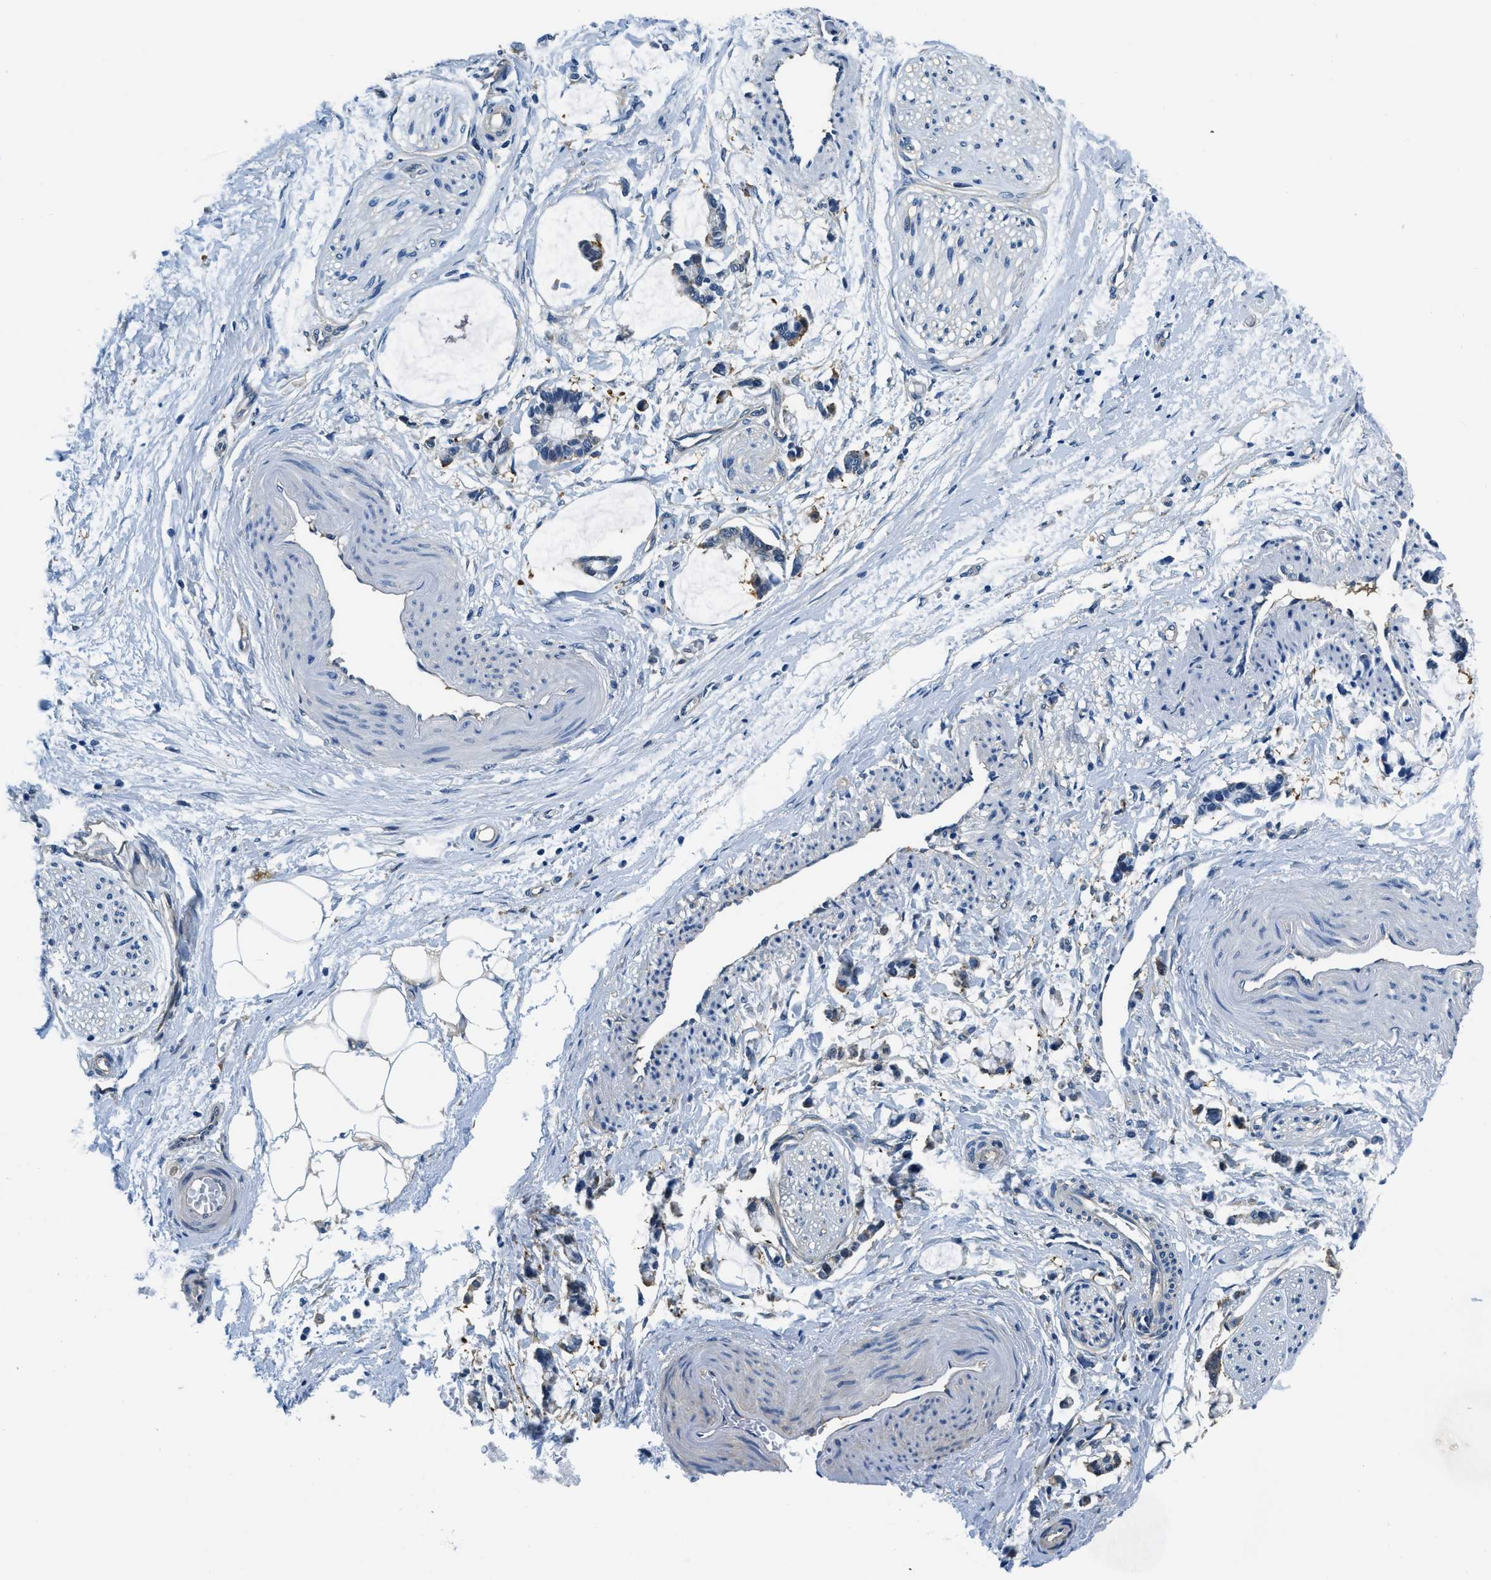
{"staining": {"intensity": "negative", "quantity": "none", "location": "none"}, "tissue": "adipose tissue", "cell_type": "Adipocytes", "image_type": "normal", "snomed": [{"axis": "morphology", "description": "Normal tissue, NOS"}, {"axis": "morphology", "description": "Adenocarcinoma, NOS"}, {"axis": "topography", "description": "Colon"}, {"axis": "topography", "description": "Peripheral nerve tissue"}], "caption": "DAB immunohistochemical staining of normal human adipose tissue shows no significant staining in adipocytes.", "gene": "TWF1", "patient": {"sex": "male", "age": 14}}